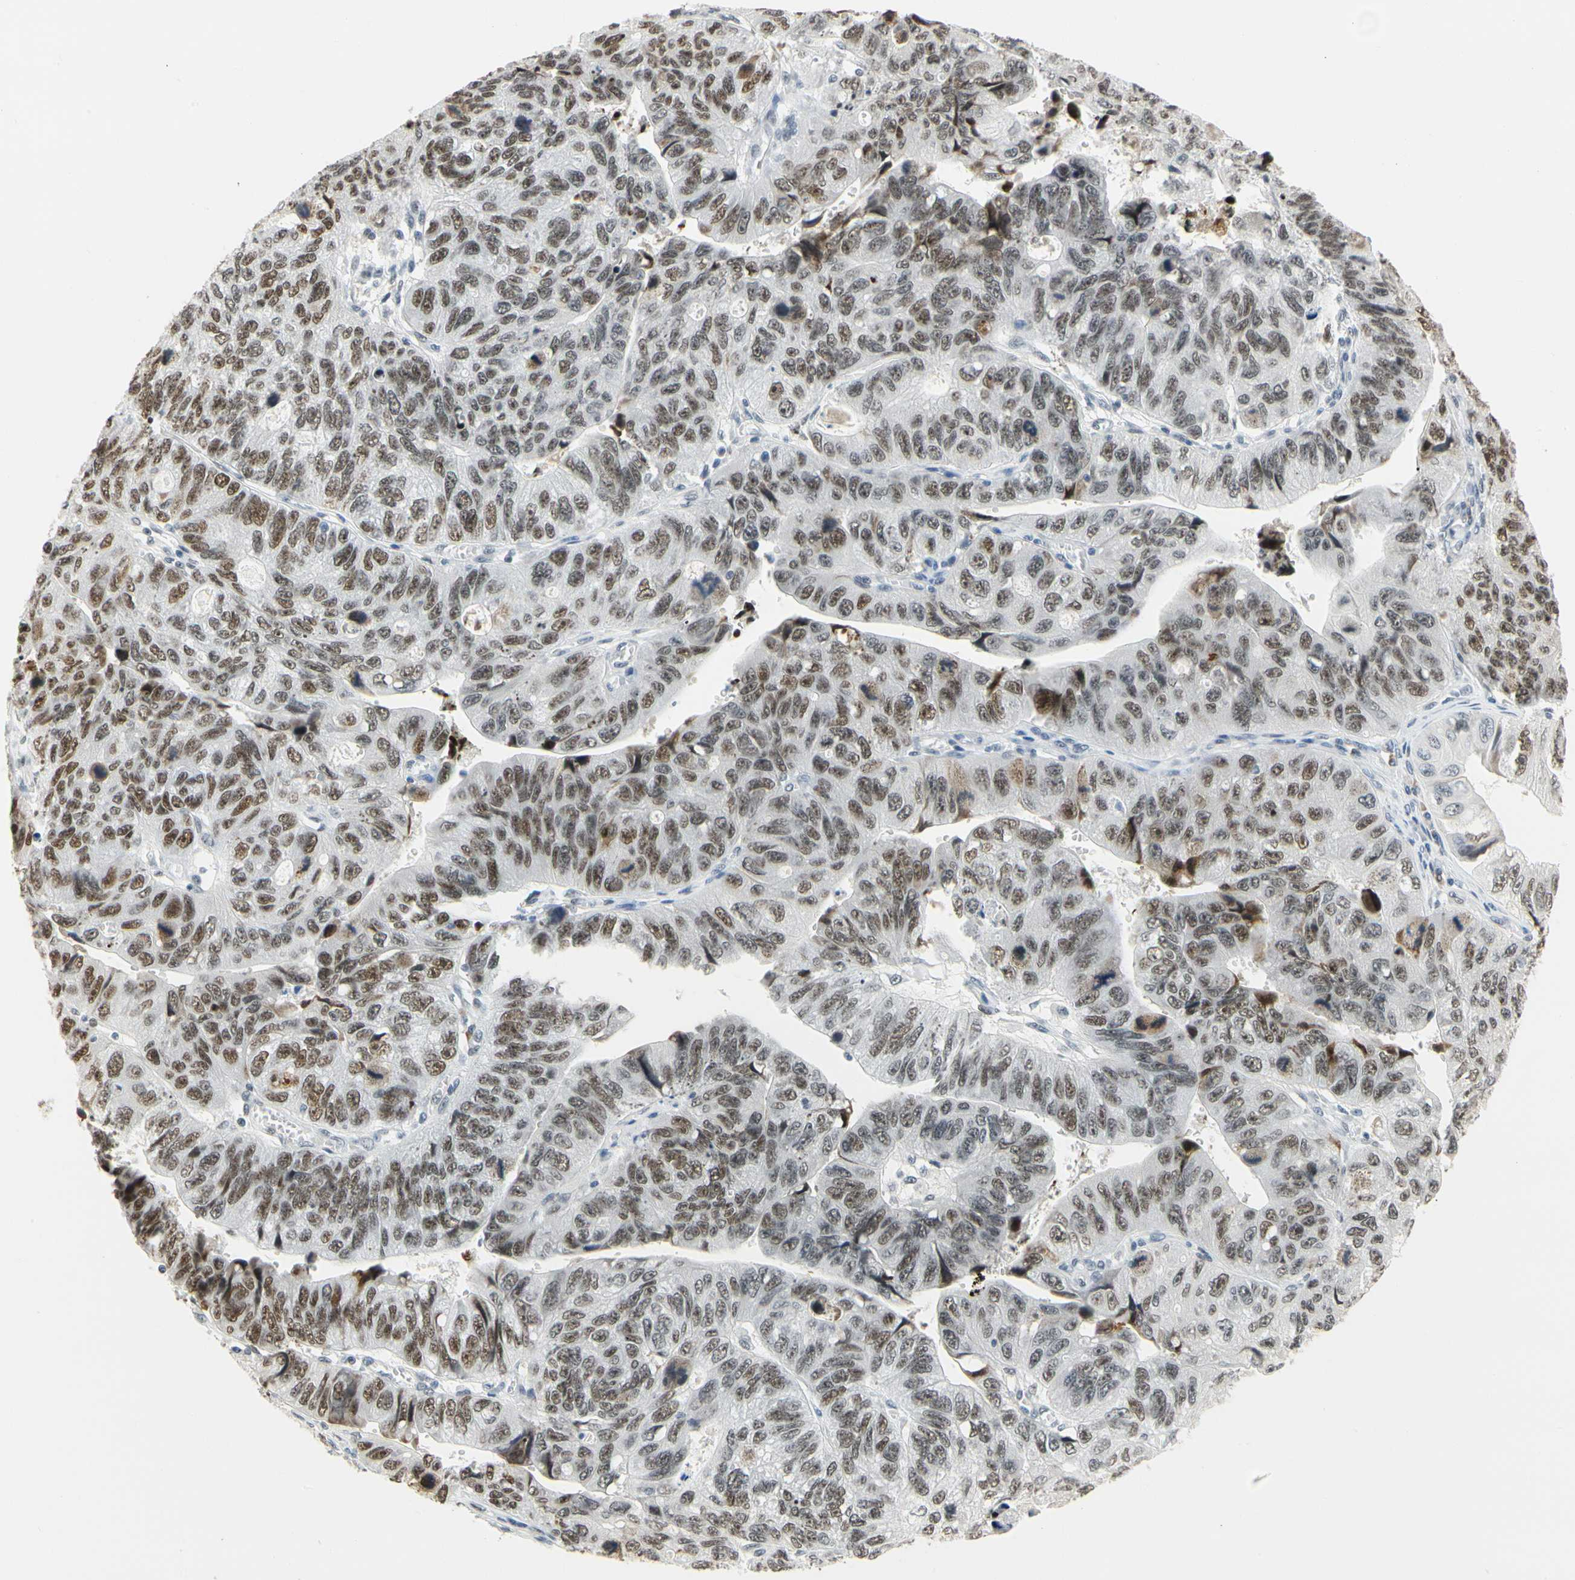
{"staining": {"intensity": "strong", "quantity": ">75%", "location": "nuclear"}, "tissue": "stomach cancer", "cell_type": "Tumor cells", "image_type": "cancer", "snomed": [{"axis": "morphology", "description": "Adenocarcinoma, NOS"}, {"axis": "topography", "description": "Stomach"}], "caption": "Human adenocarcinoma (stomach) stained for a protein (brown) exhibits strong nuclear positive positivity in approximately >75% of tumor cells.", "gene": "ZSCAN16", "patient": {"sex": "male", "age": 59}}